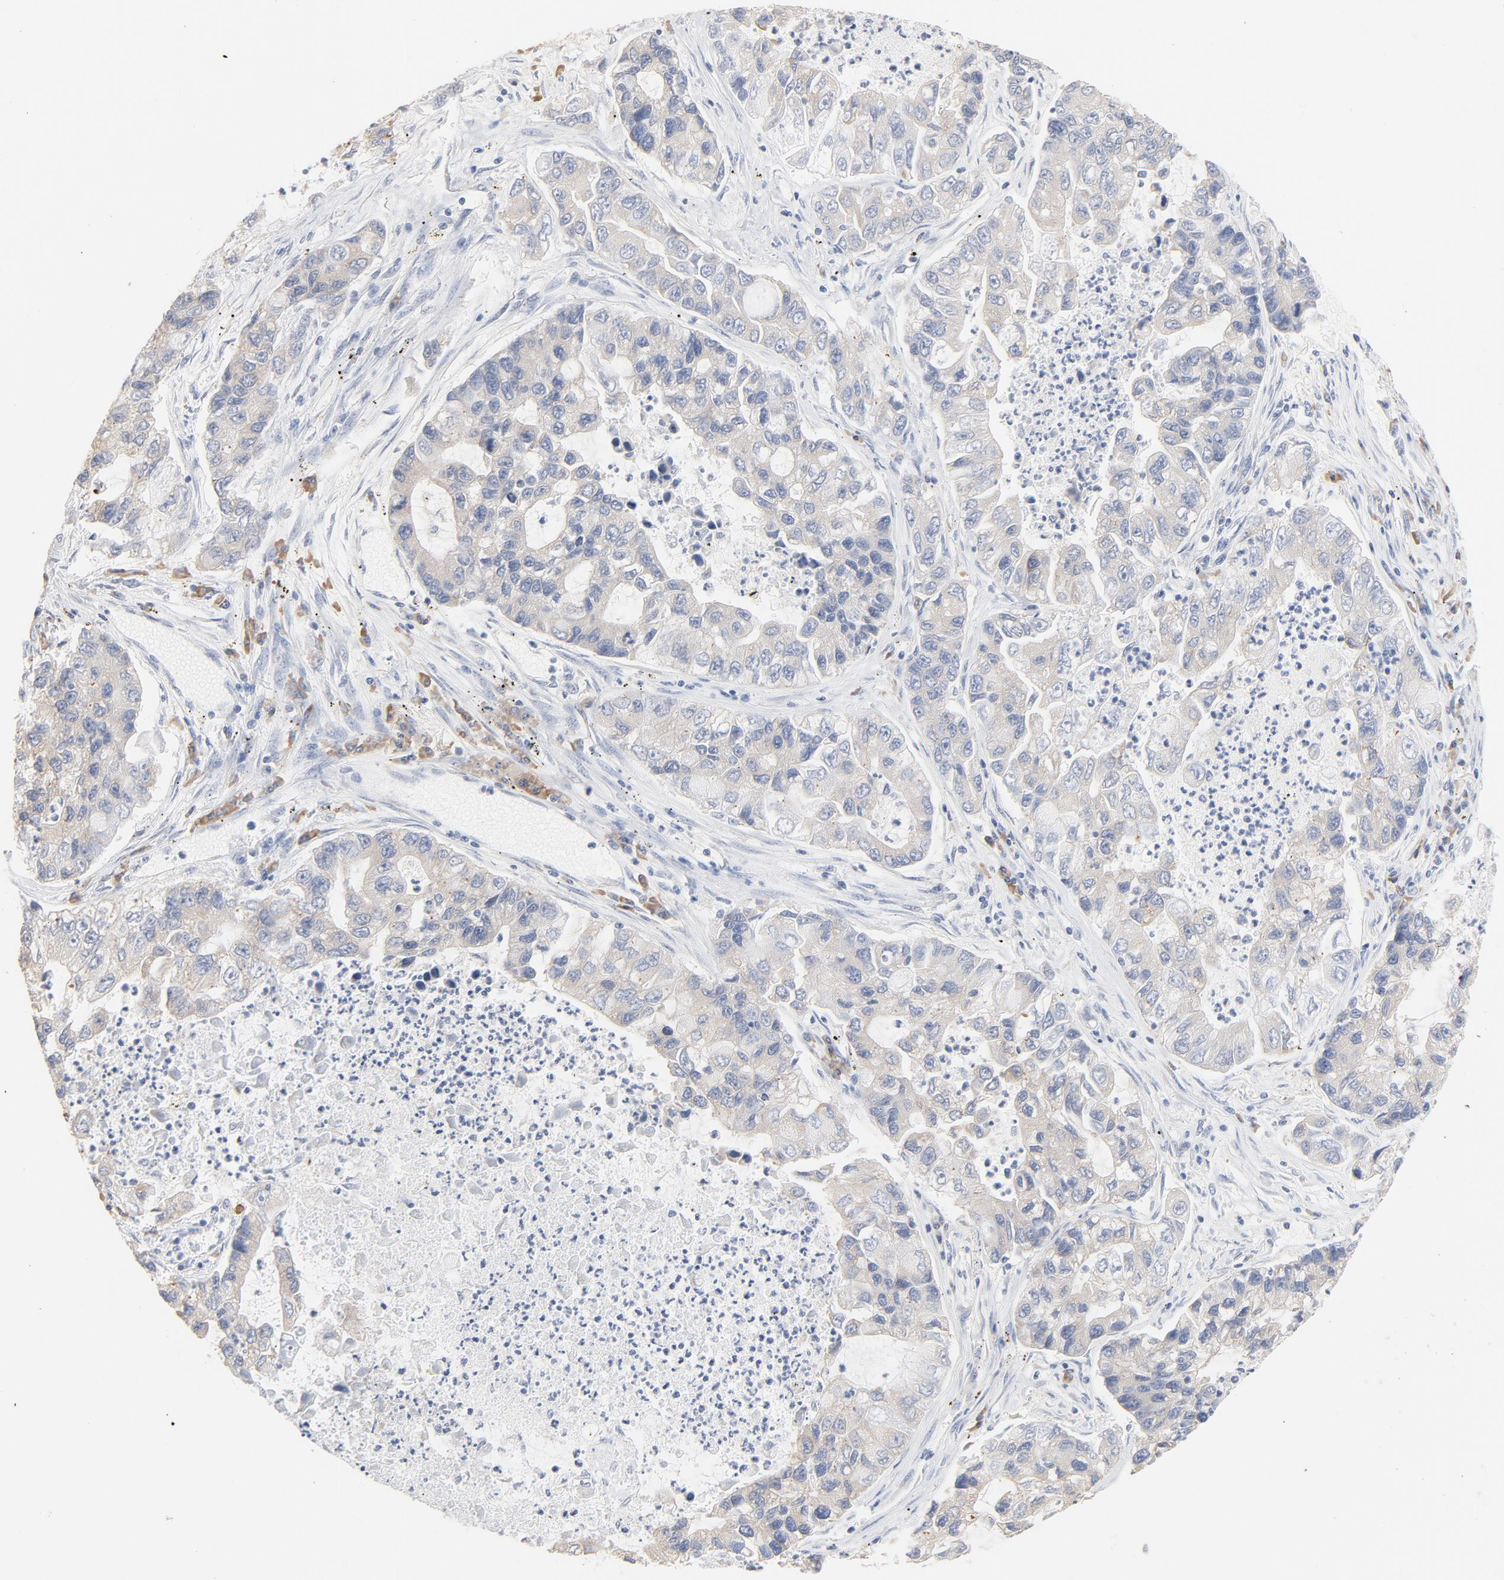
{"staining": {"intensity": "weak", "quantity": "<25%", "location": "cytoplasmic/membranous"}, "tissue": "lung cancer", "cell_type": "Tumor cells", "image_type": "cancer", "snomed": [{"axis": "morphology", "description": "Adenocarcinoma, NOS"}, {"axis": "topography", "description": "Lung"}], "caption": "There is no significant positivity in tumor cells of adenocarcinoma (lung).", "gene": "TLR4", "patient": {"sex": "female", "age": 51}}